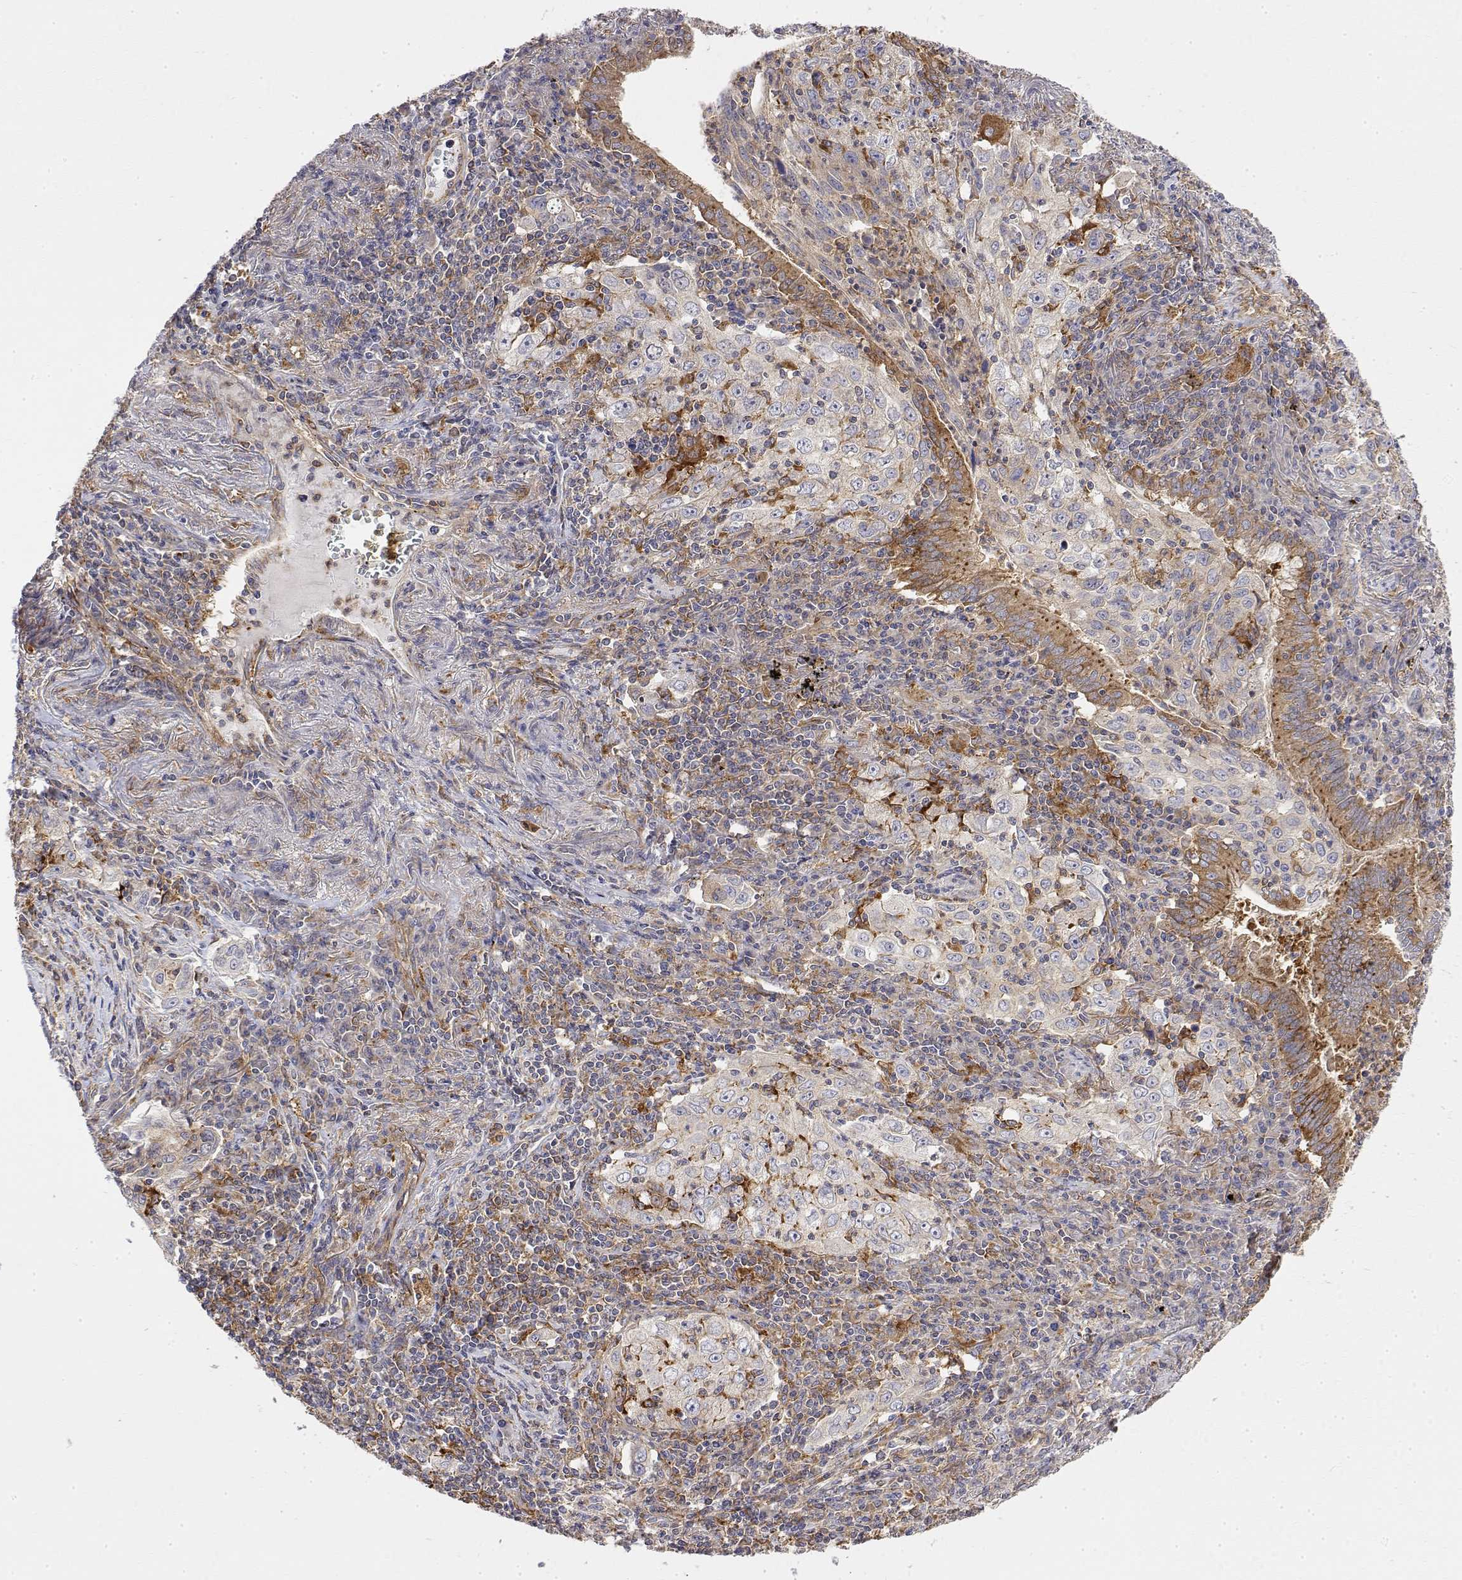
{"staining": {"intensity": "weak", "quantity": "<25%", "location": "cytoplasmic/membranous"}, "tissue": "lung cancer", "cell_type": "Tumor cells", "image_type": "cancer", "snomed": [{"axis": "morphology", "description": "Squamous cell carcinoma, NOS"}, {"axis": "topography", "description": "Lung"}], "caption": "IHC of human lung cancer shows no positivity in tumor cells.", "gene": "PACSIN2", "patient": {"sex": "male", "age": 71}}